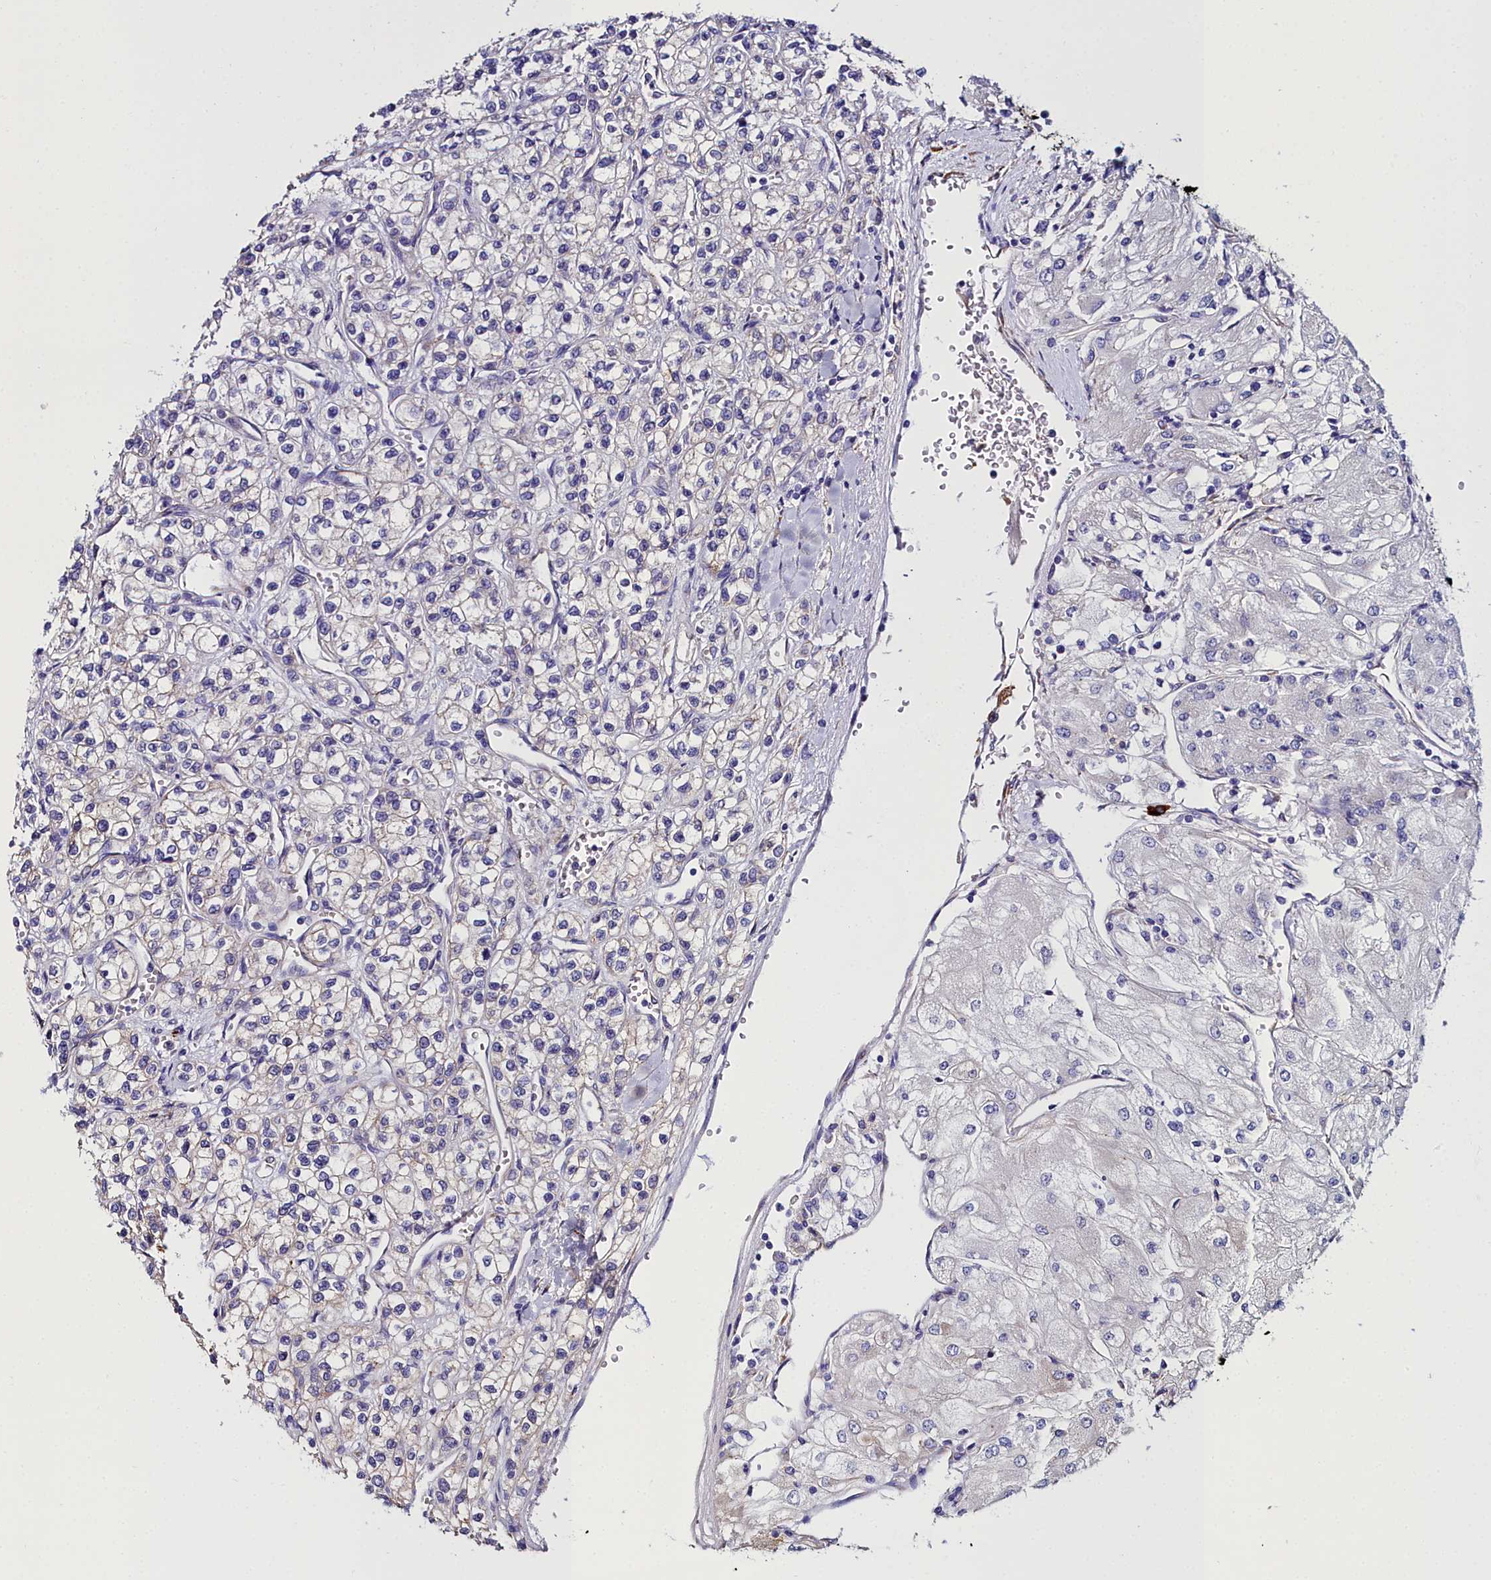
{"staining": {"intensity": "weak", "quantity": "<25%", "location": "cytoplasmic/membranous"}, "tissue": "renal cancer", "cell_type": "Tumor cells", "image_type": "cancer", "snomed": [{"axis": "morphology", "description": "Adenocarcinoma, NOS"}, {"axis": "topography", "description": "Kidney"}], "caption": "A high-resolution image shows immunohistochemistry (IHC) staining of renal cancer, which exhibits no significant positivity in tumor cells.", "gene": "TXNDC5", "patient": {"sex": "male", "age": 80}}